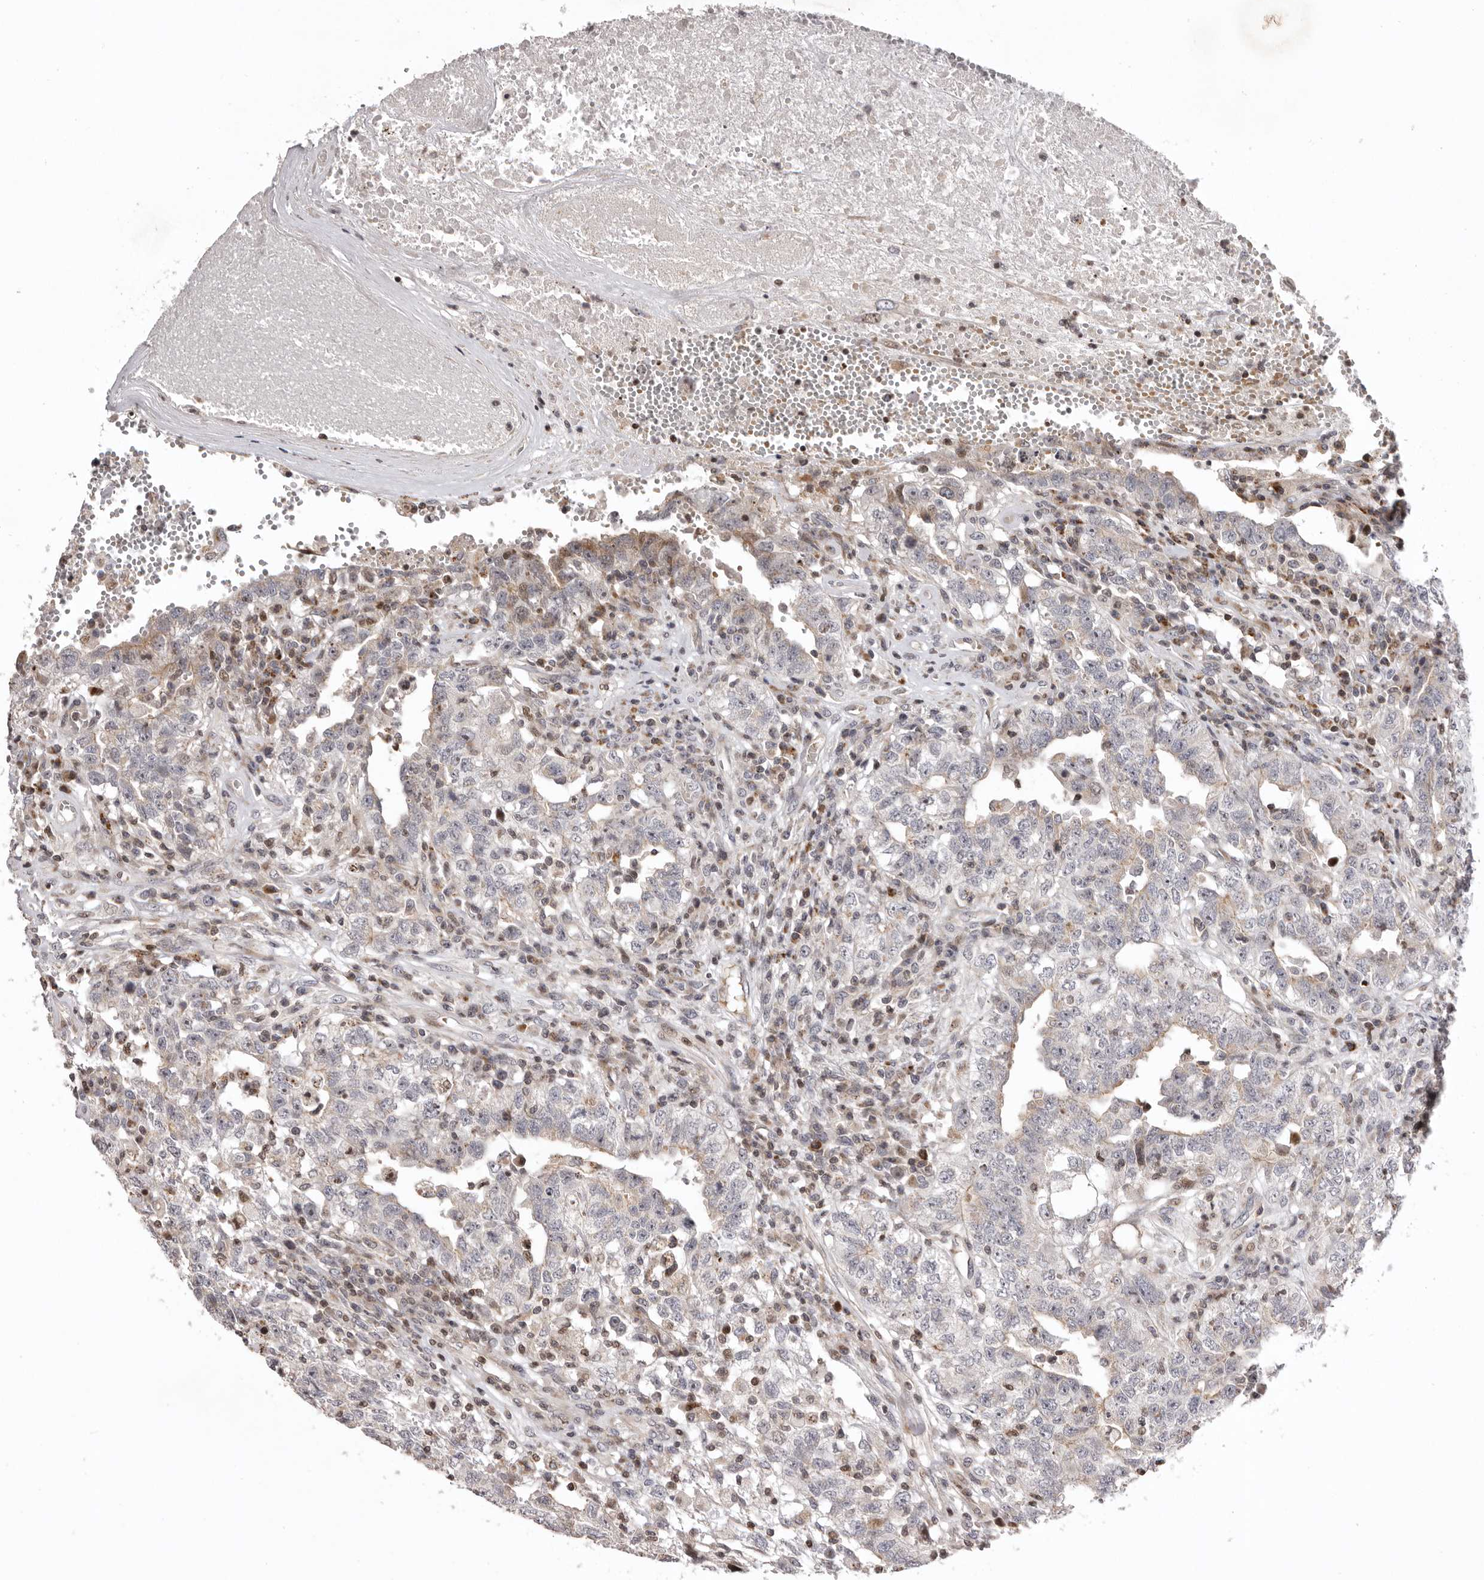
{"staining": {"intensity": "negative", "quantity": "none", "location": "none"}, "tissue": "testis cancer", "cell_type": "Tumor cells", "image_type": "cancer", "snomed": [{"axis": "morphology", "description": "Carcinoma, Embryonal, NOS"}, {"axis": "topography", "description": "Testis"}], "caption": "Tumor cells show no significant protein staining in testis embryonal carcinoma.", "gene": "AZIN1", "patient": {"sex": "male", "age": 26}}